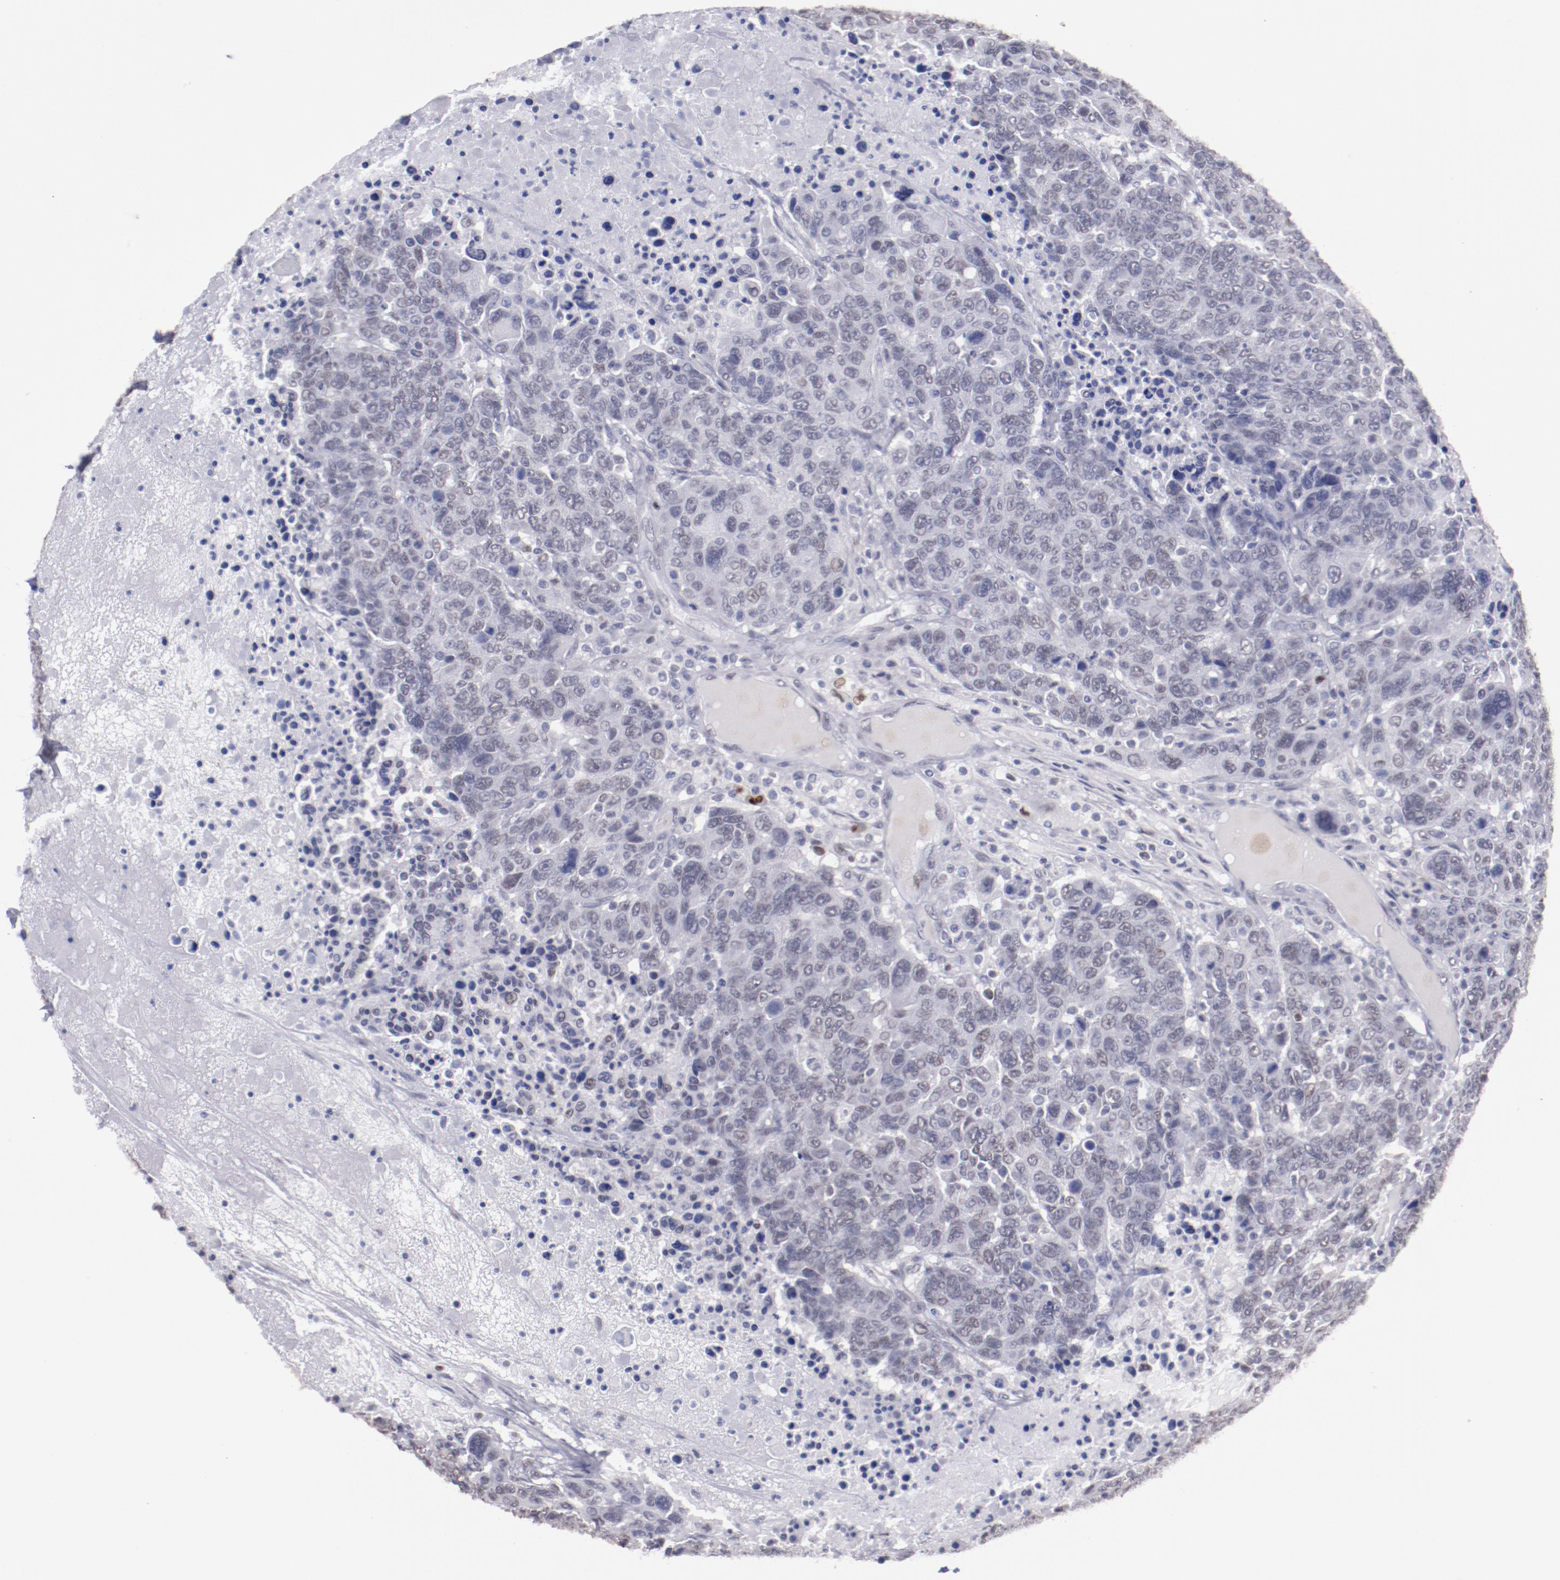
{"staining": {"intensity": "negative", "quantity": "none", "location": "none"}, "tissue": "breast cancer", "cell_type": "Tumor cells", "image_type": "cancer", "snomed": [{"axis": "morphology", "description": "Duct carcinoma"}, {"axis": "topography", "description": "Breast"}], "caption": "IHC of breast cancer (intraductal carcinoma) shows no staining in tumor cells.", "gene": "IRF4", "patient": {"sex": "female", "age": 37}}